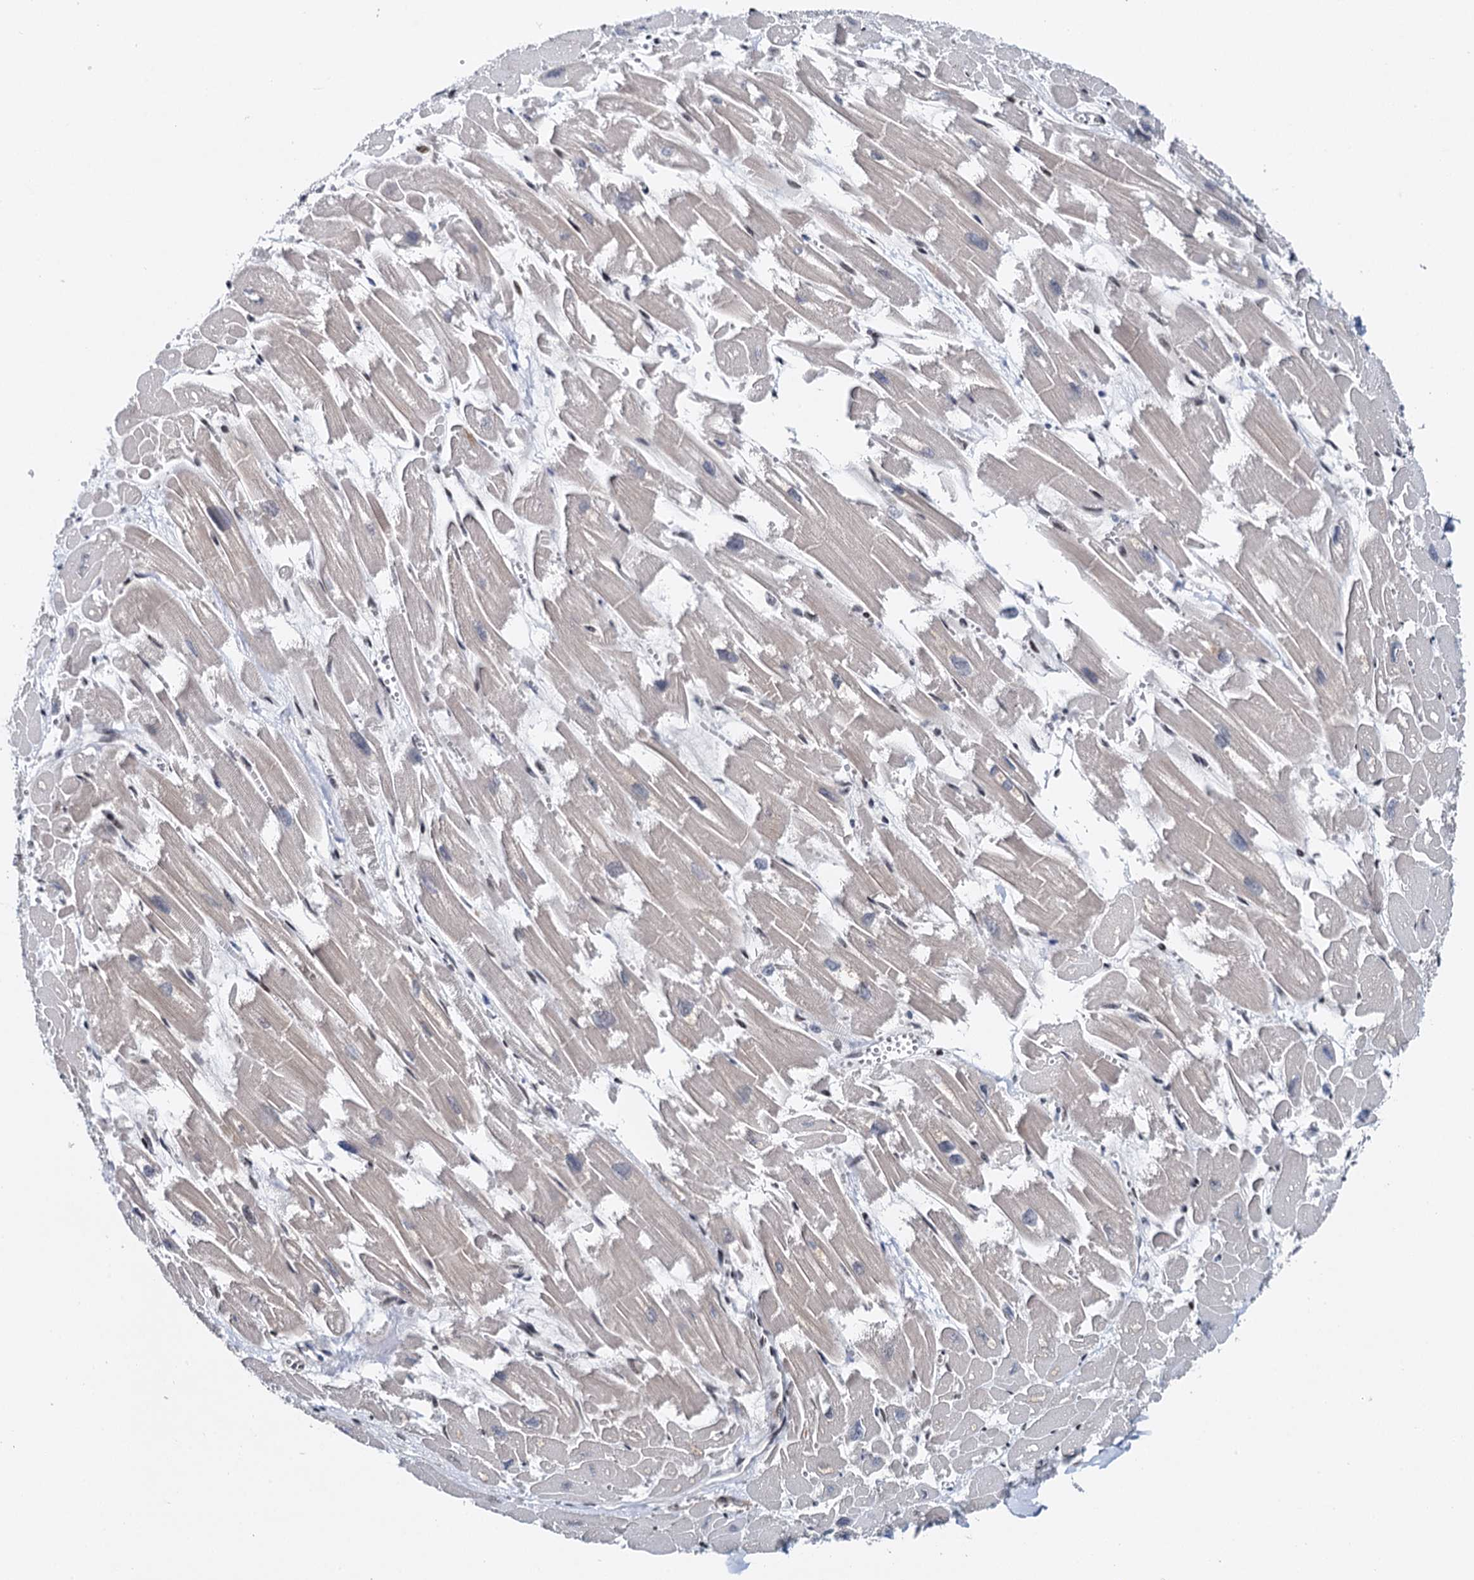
{"staining": {"intensity": "moderate", "quantity": "25%-75%", "location": "cytoplasmic/membranous,nuclear"}, "tissue": "heart muscle", "cell_type": "Cardiomyocytes", "image_type": "normal", "snomed": [{"axis": "morphology", "description": "Normal tissue, NOS"}, {"axis": "topography", "description": "Heart"}], "caption": "The micrograph displays a brown stain indicating the presence of a protein in the cytoplasmic/membranous,nuclear of cardiomyocytes in heart muscle. (DAB (3,3'-diaminobenzidine) IHC with brightfield microscopy, high magnification).", "gene": "RUFY2", "patient": {"sex": "male", "age": 54}}